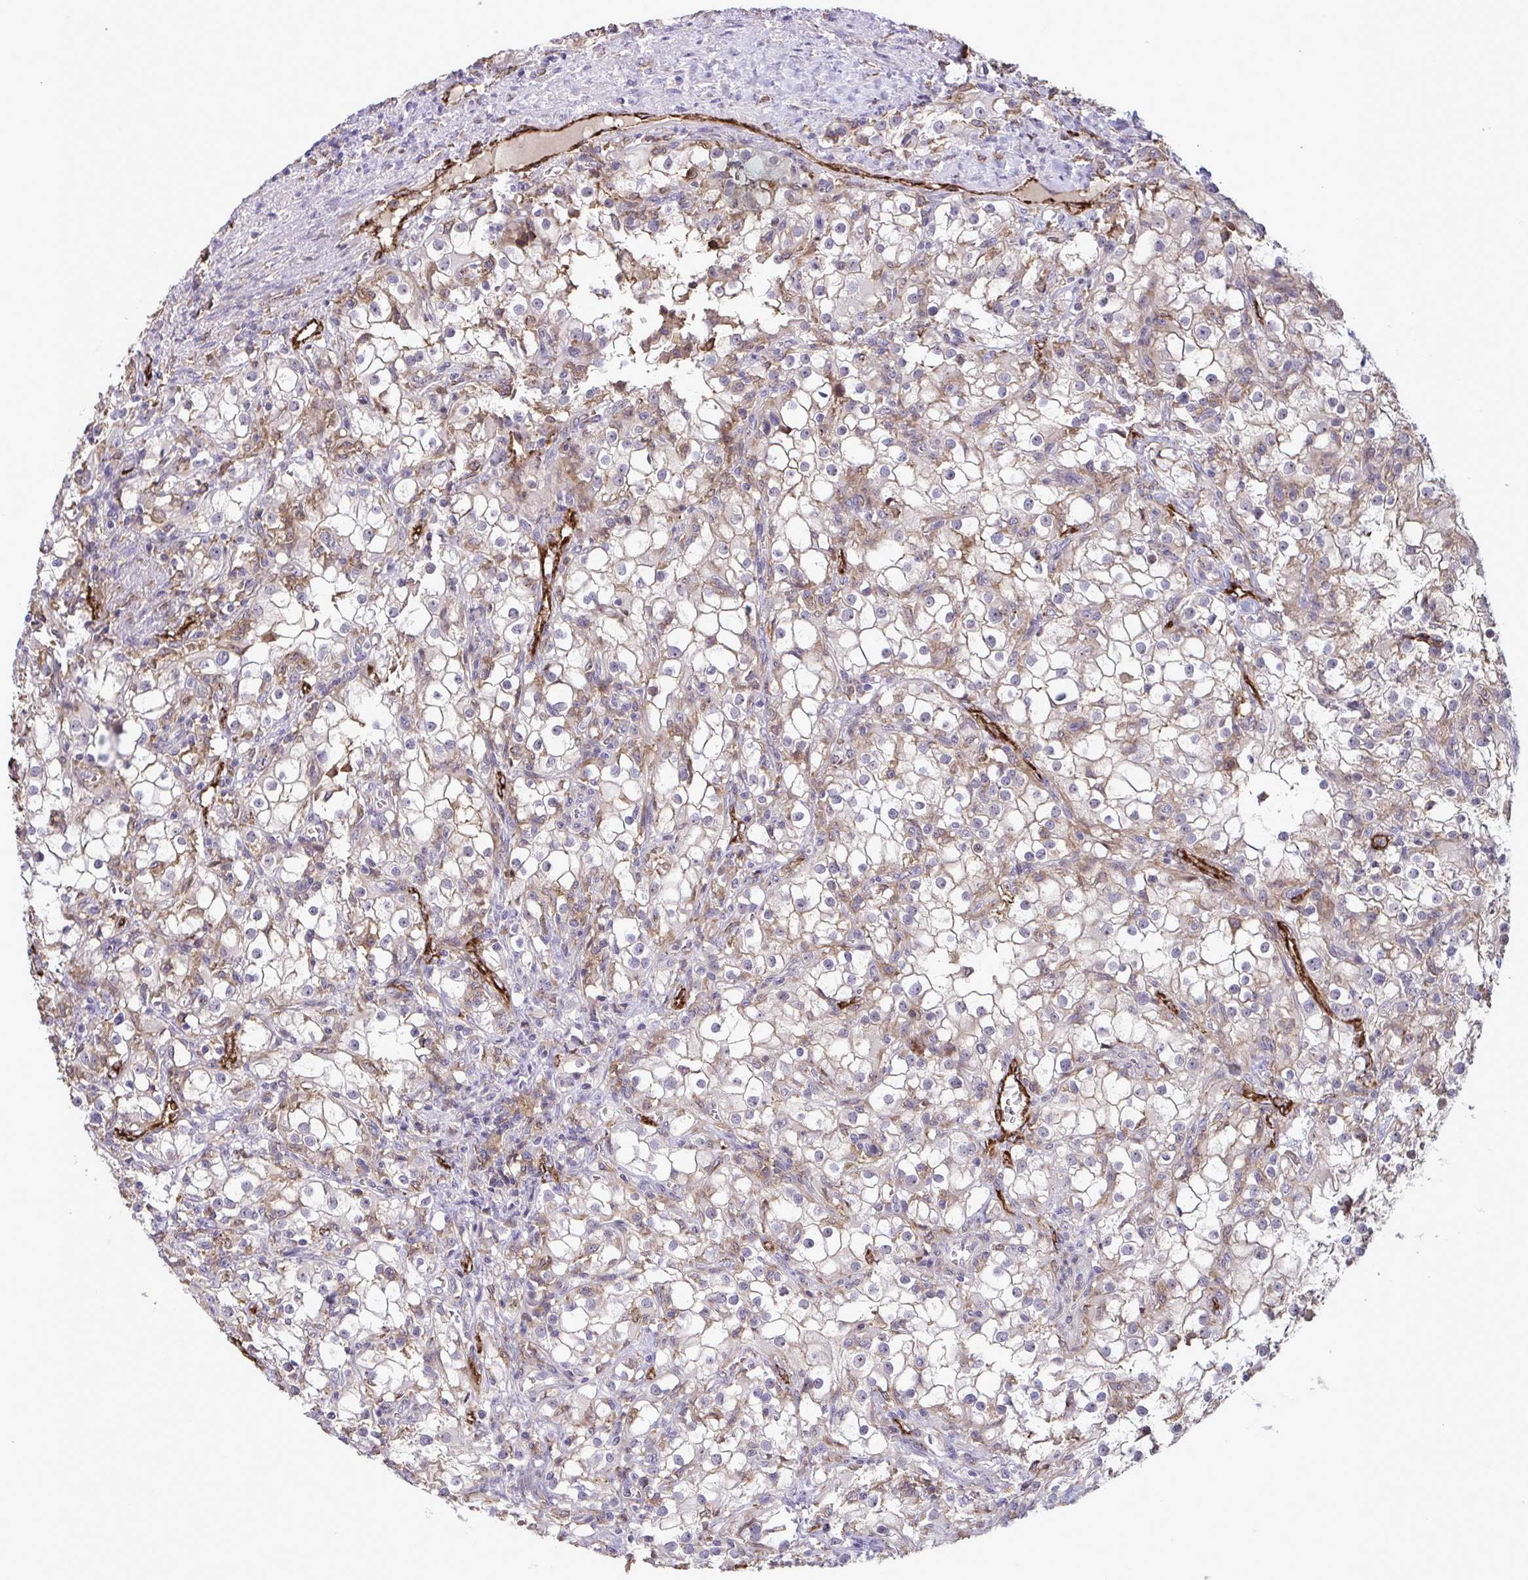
{"staining": {"intensity": "weak", "quantity": "25%-75%", "location": "cytoplasmic/membranous"}, "tissue": "renal cancer", "cell_type": "Tumor cells", "image_type": "cancer", "snomed": [{"axis": "morphology", "description": "Adenocarcinoma, NOS"}, {"axis": "topography", "description": "Kidney"}], "caption": "The histopathology image exhibits a brown stain indicating the presence of a protein in the cytoplasmic/membranous of tumor cells in adenocarcinoma (renal).", "gene": "CD101", "patient": {"sex": "female", "age": 74}}